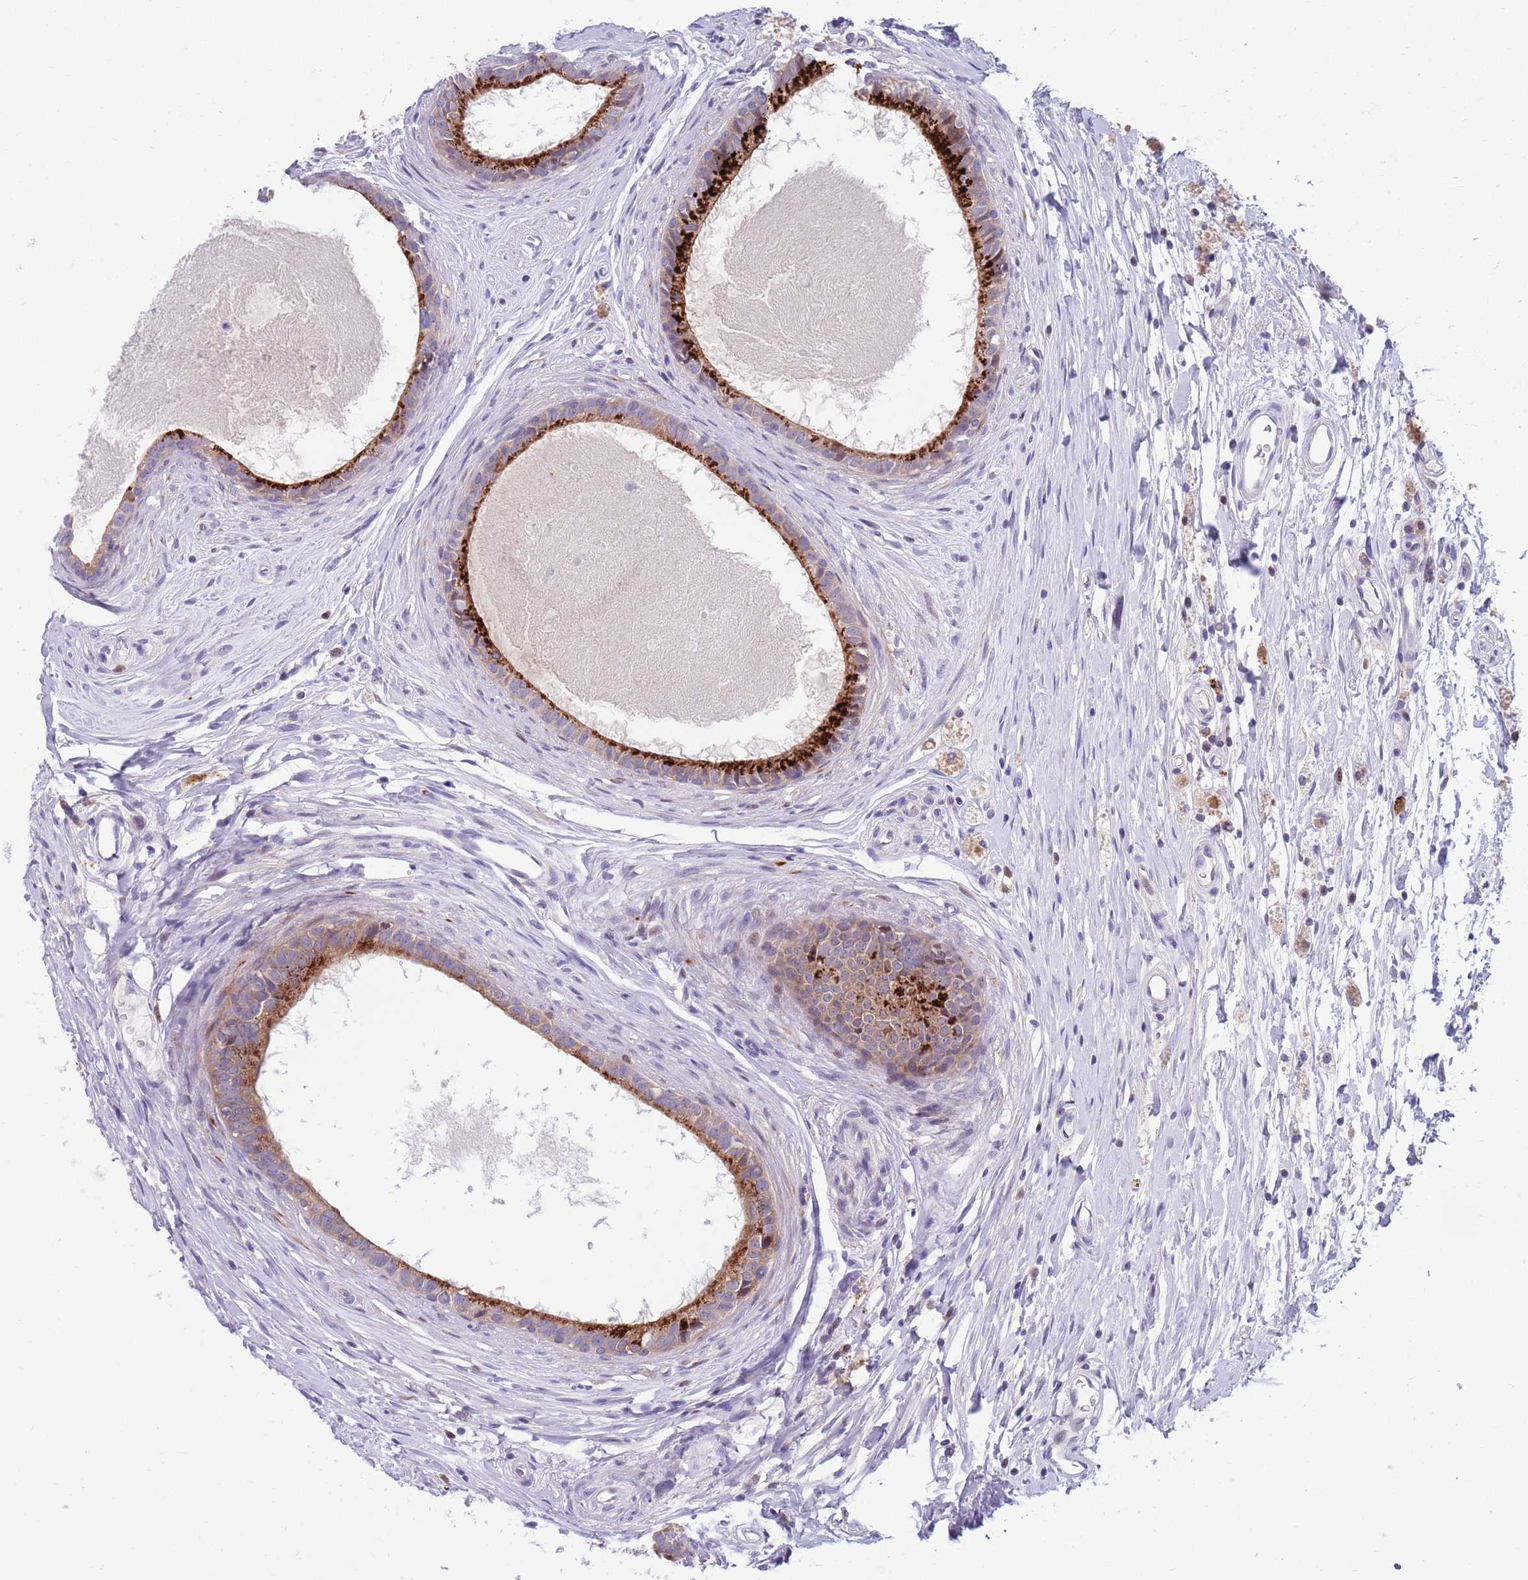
{"staining": {"intensity": "strong", "quantity": "25%-75%", "location": "cytoplasmic/membranous"}, "tissue": "epididymis", "cell_type": "Glandular cells", "image_type": "normal", "snomed": [{"axis": "morphology", "description": "Normal tissue, NOS"}, {"axis": "topography", "description": "Epididymis"}], "caption": "Protein staining demonstrates strong cytoplasmic/membranous positivity in about 25%-75% of glandular cells in normal epididymis.", "gene": "KLHL29", "patient": {"sex": "male", "age": 80}}